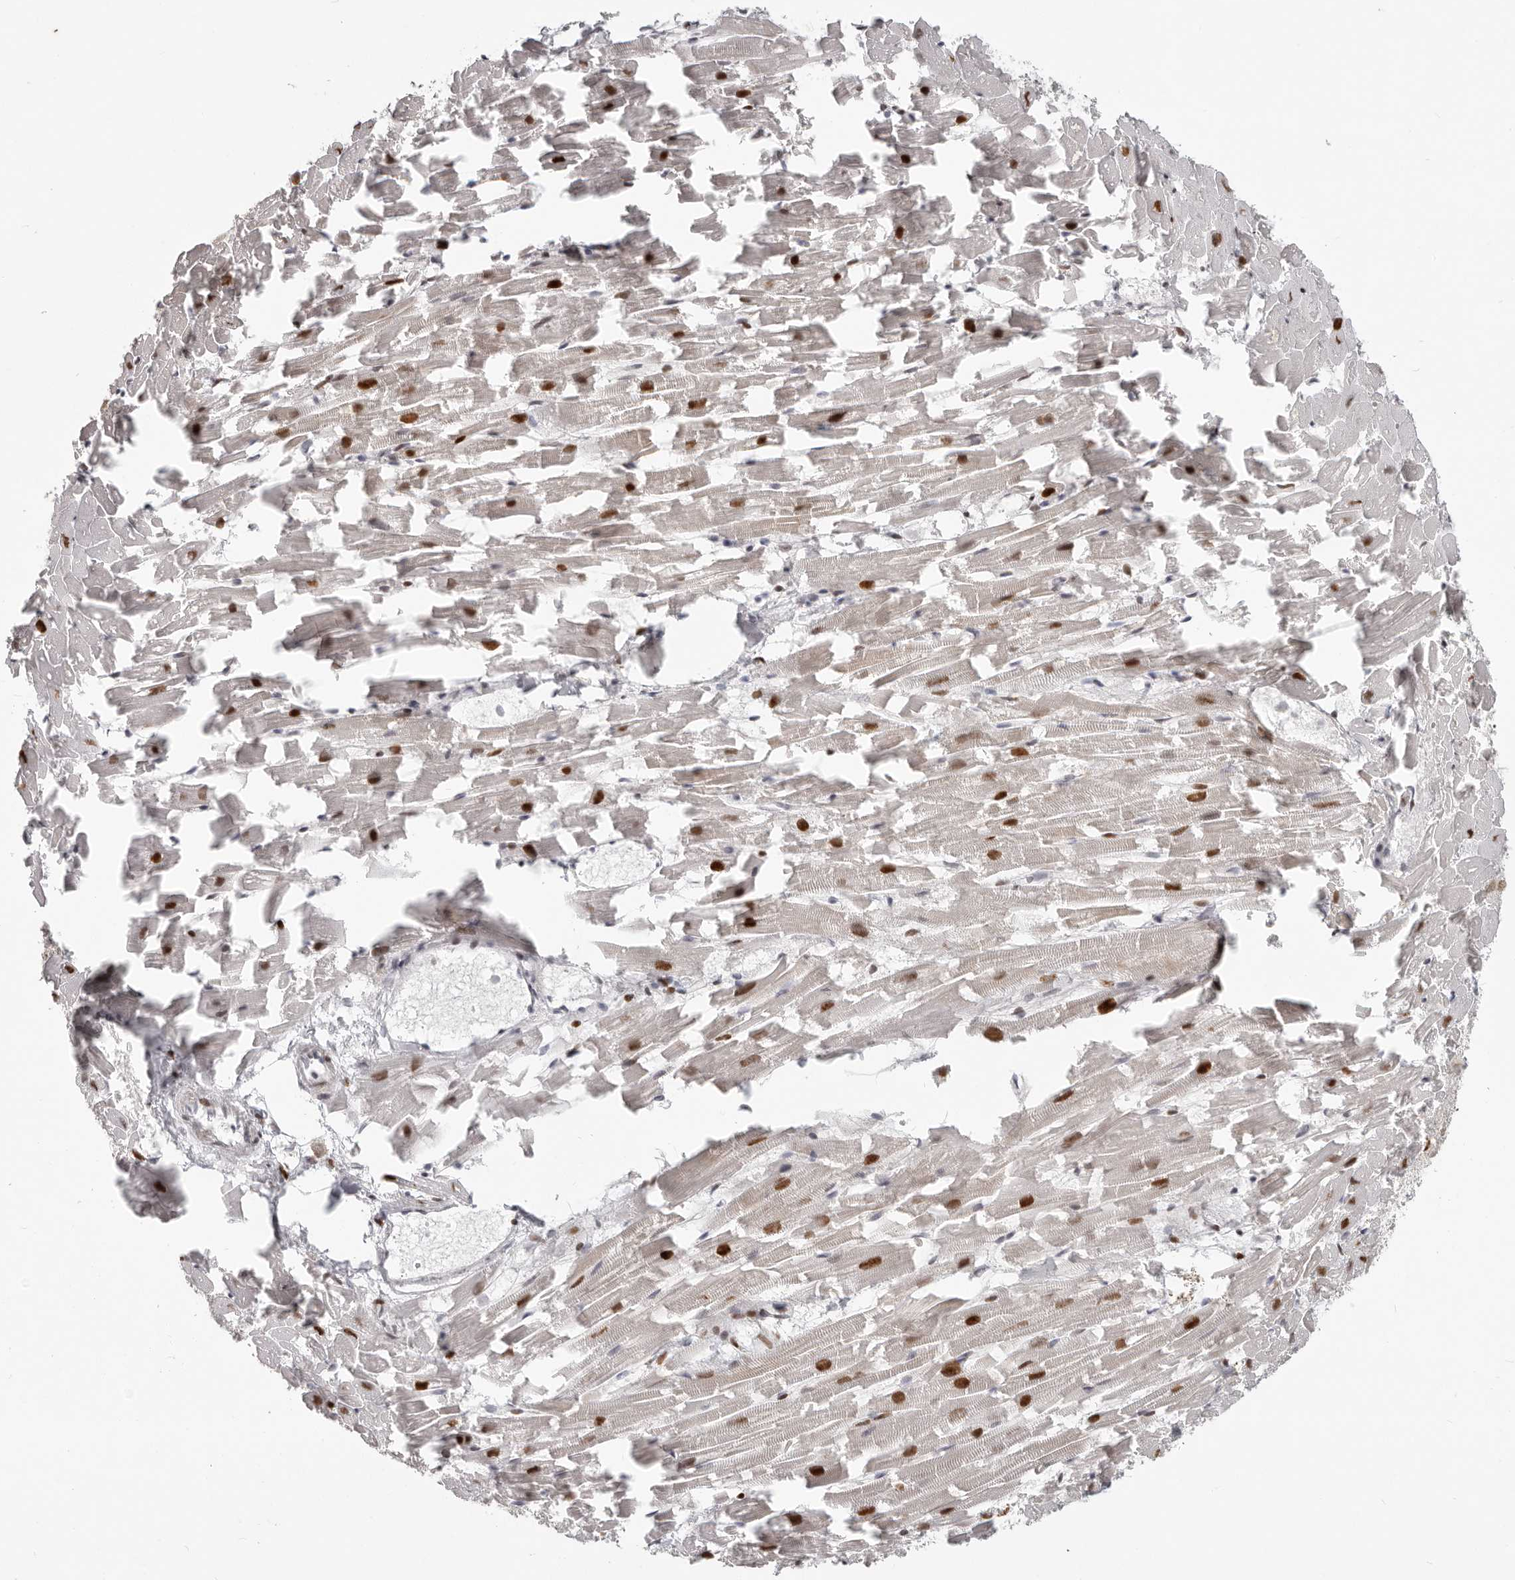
{"staining": {"intensity": "strong", "quantity": "25%-75%", "location": "cytoplasmic/membranous,nuclear"}, "tissue": "heart muscle", "cell_type": "Cardiomyocytes", "image_type": "normal", "snomed": [{"axis": "morphology", "description": "Normal tissue, NOS"}, {"axis": "topography", "description": "Heart"}], "caption": "An immunohistochemistry (IHC) image of unremarkable tissue is shown. Protein staining in brown labels strong cytoplasmic/membranous,nuclear positivity in heart muscle within cardiomyocytes.", "gene": "SRP19", "patient": {"sex": "female", "age": 64}}